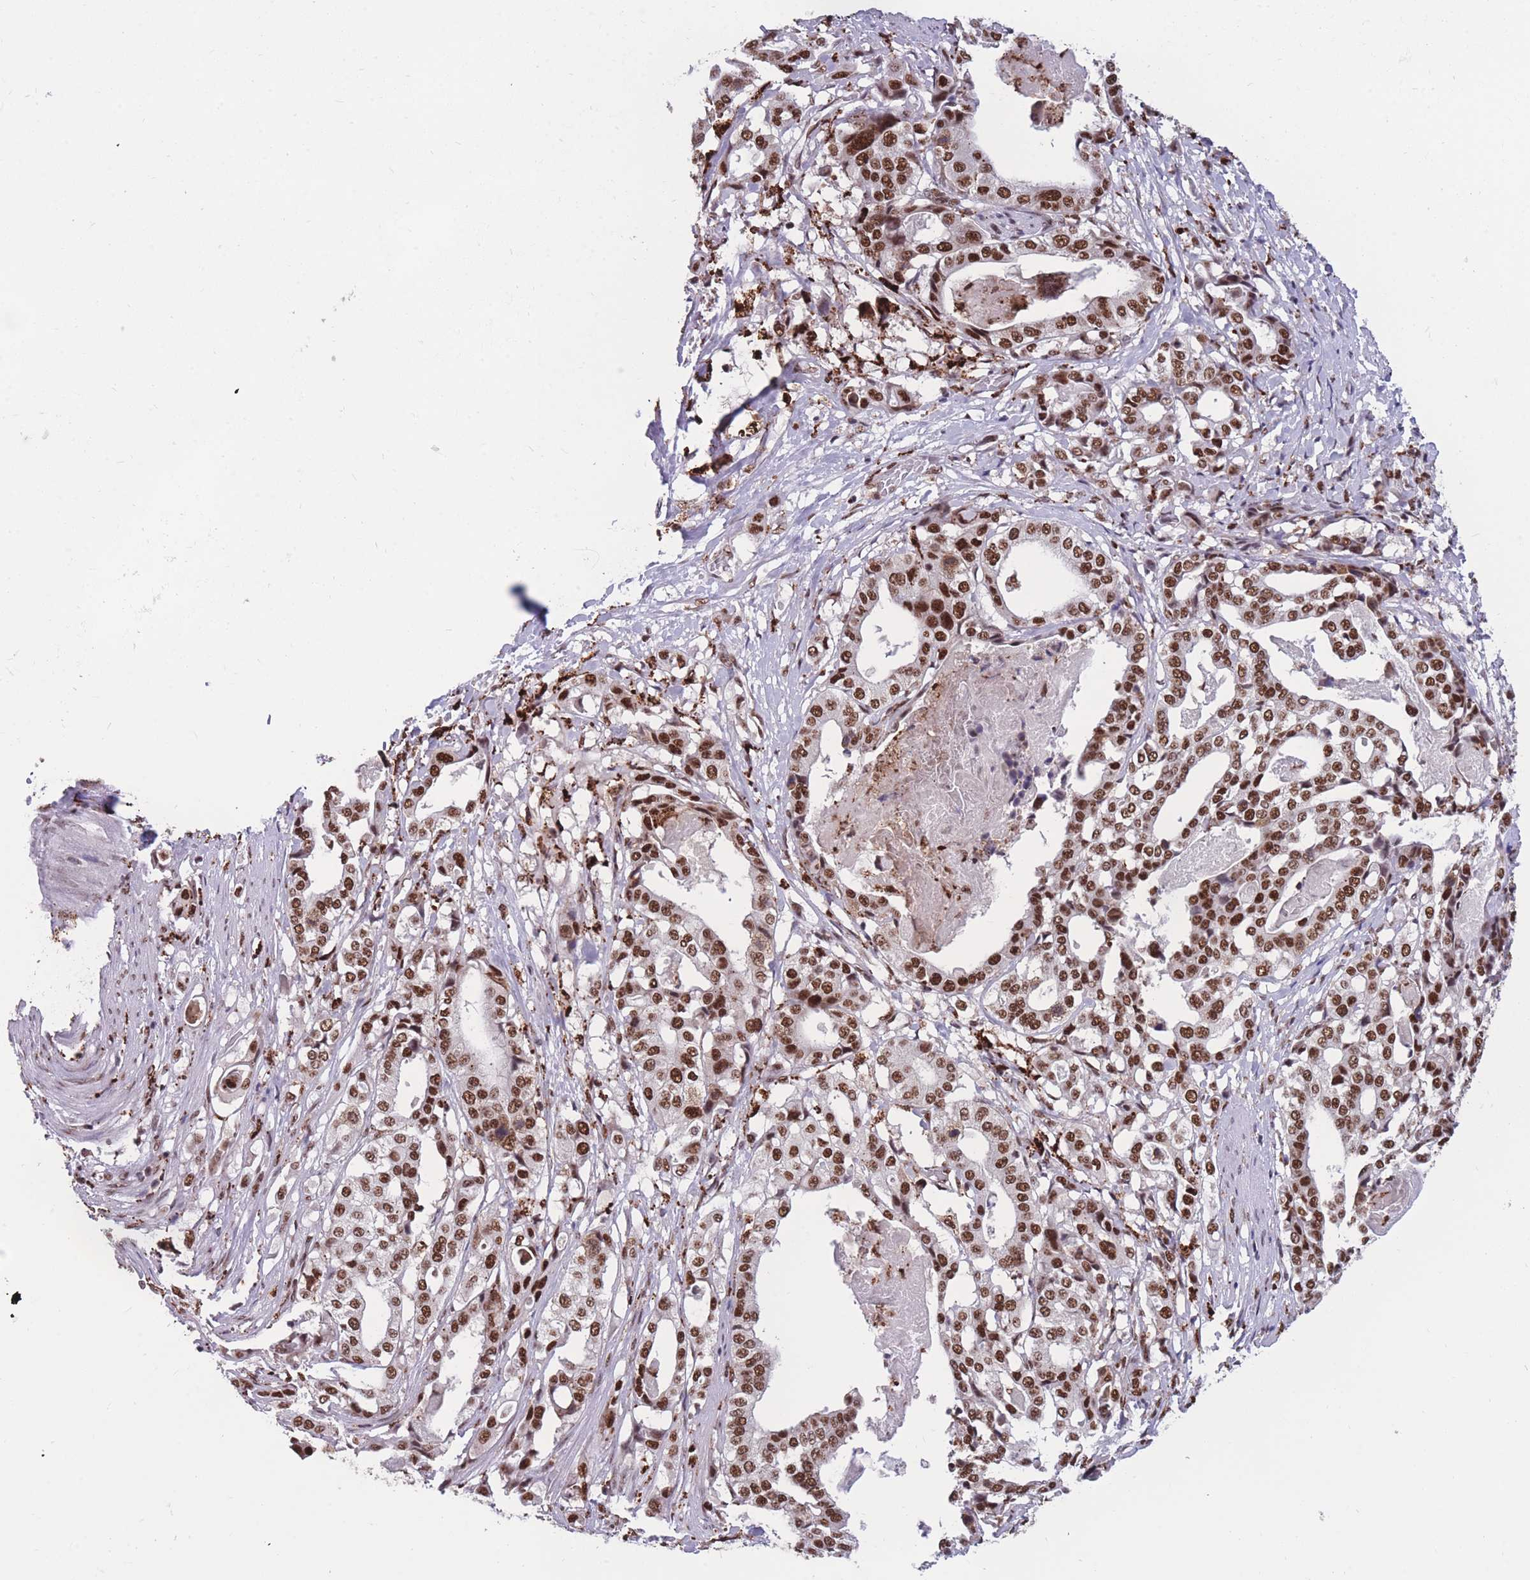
{"staining": {"intensity": "strong", "quantity": ">75%", "location": "nuclear"}, "tissue": "stomach cancer", "cell_type": "Tumor cells", "image_type": "cancer", "snomed": [{"axis": "morphology", "description": "Adenocarcinoma, NOS"}, {"axis": "topography", "description": "Stomach"}], "caption": "This histopathology image displays immunohistochemistry (IHC) staining of human adenocarcinoma (stomach), with high strong nuclear positivity in approximately >75% of tumor cells.", "gene": "PRPF19", "patient": {"sex": "male", "age": 48}}